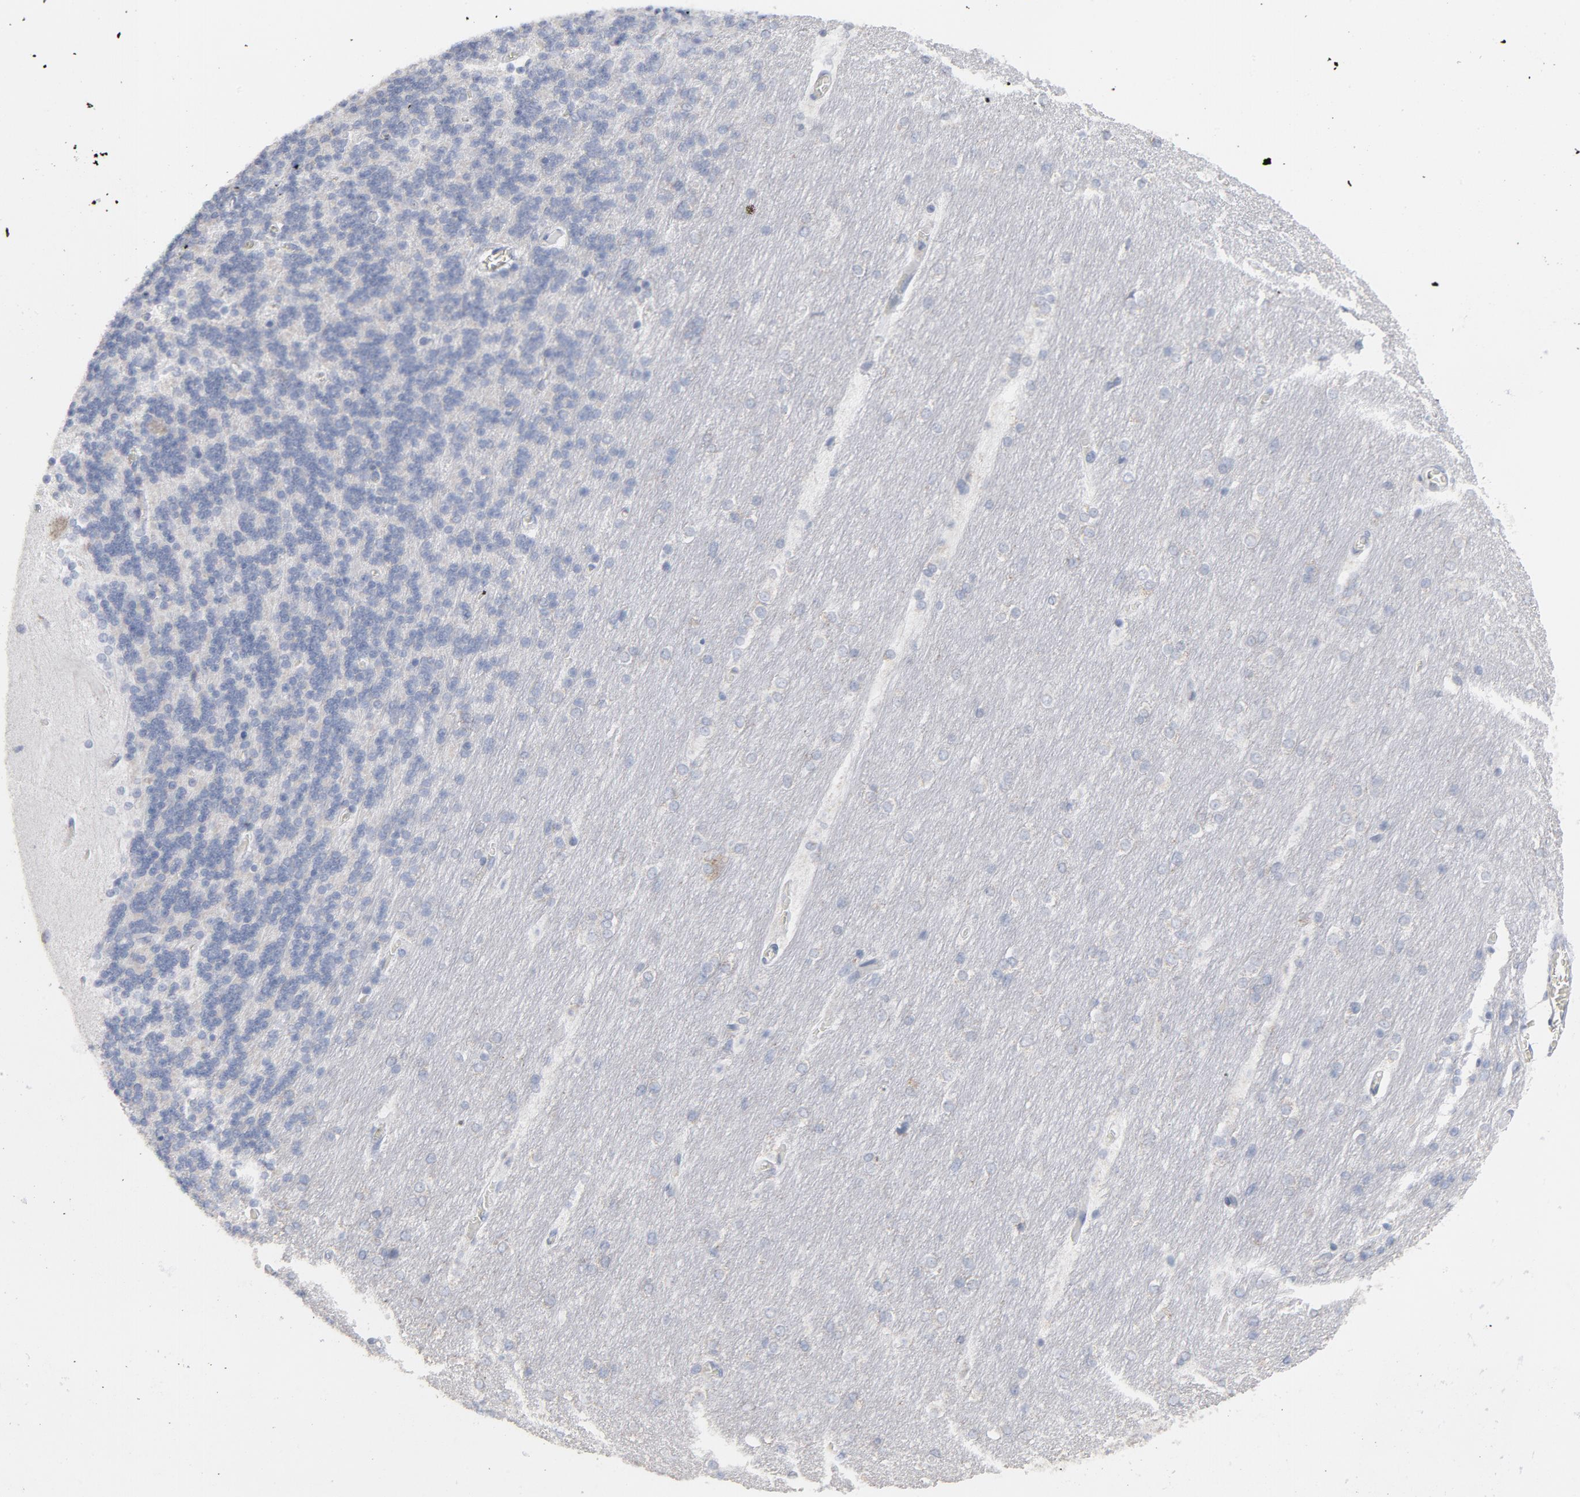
{"staining": {"intensity": "negative", "quantity": "none", "location": "none"}, "tissue": "cerebellum", "cell_type": "Cells in granular layer", "image_type": "normal", "snomed": [{"axis": "morphology", "description": "Normal tissue, NOS"}, {"axis": "topography", "description": "Cerebellum"}], "caption": "IHC histopathology image of benign human cerebellum stained for a protein (brown), which exhibits no positivity in cells in granular layer. (Brightfield microscopy of DAB immunohistochemistry at high magnification).", "gene": "OXA1L", "patient": {"sex": "female", "age": 54}}